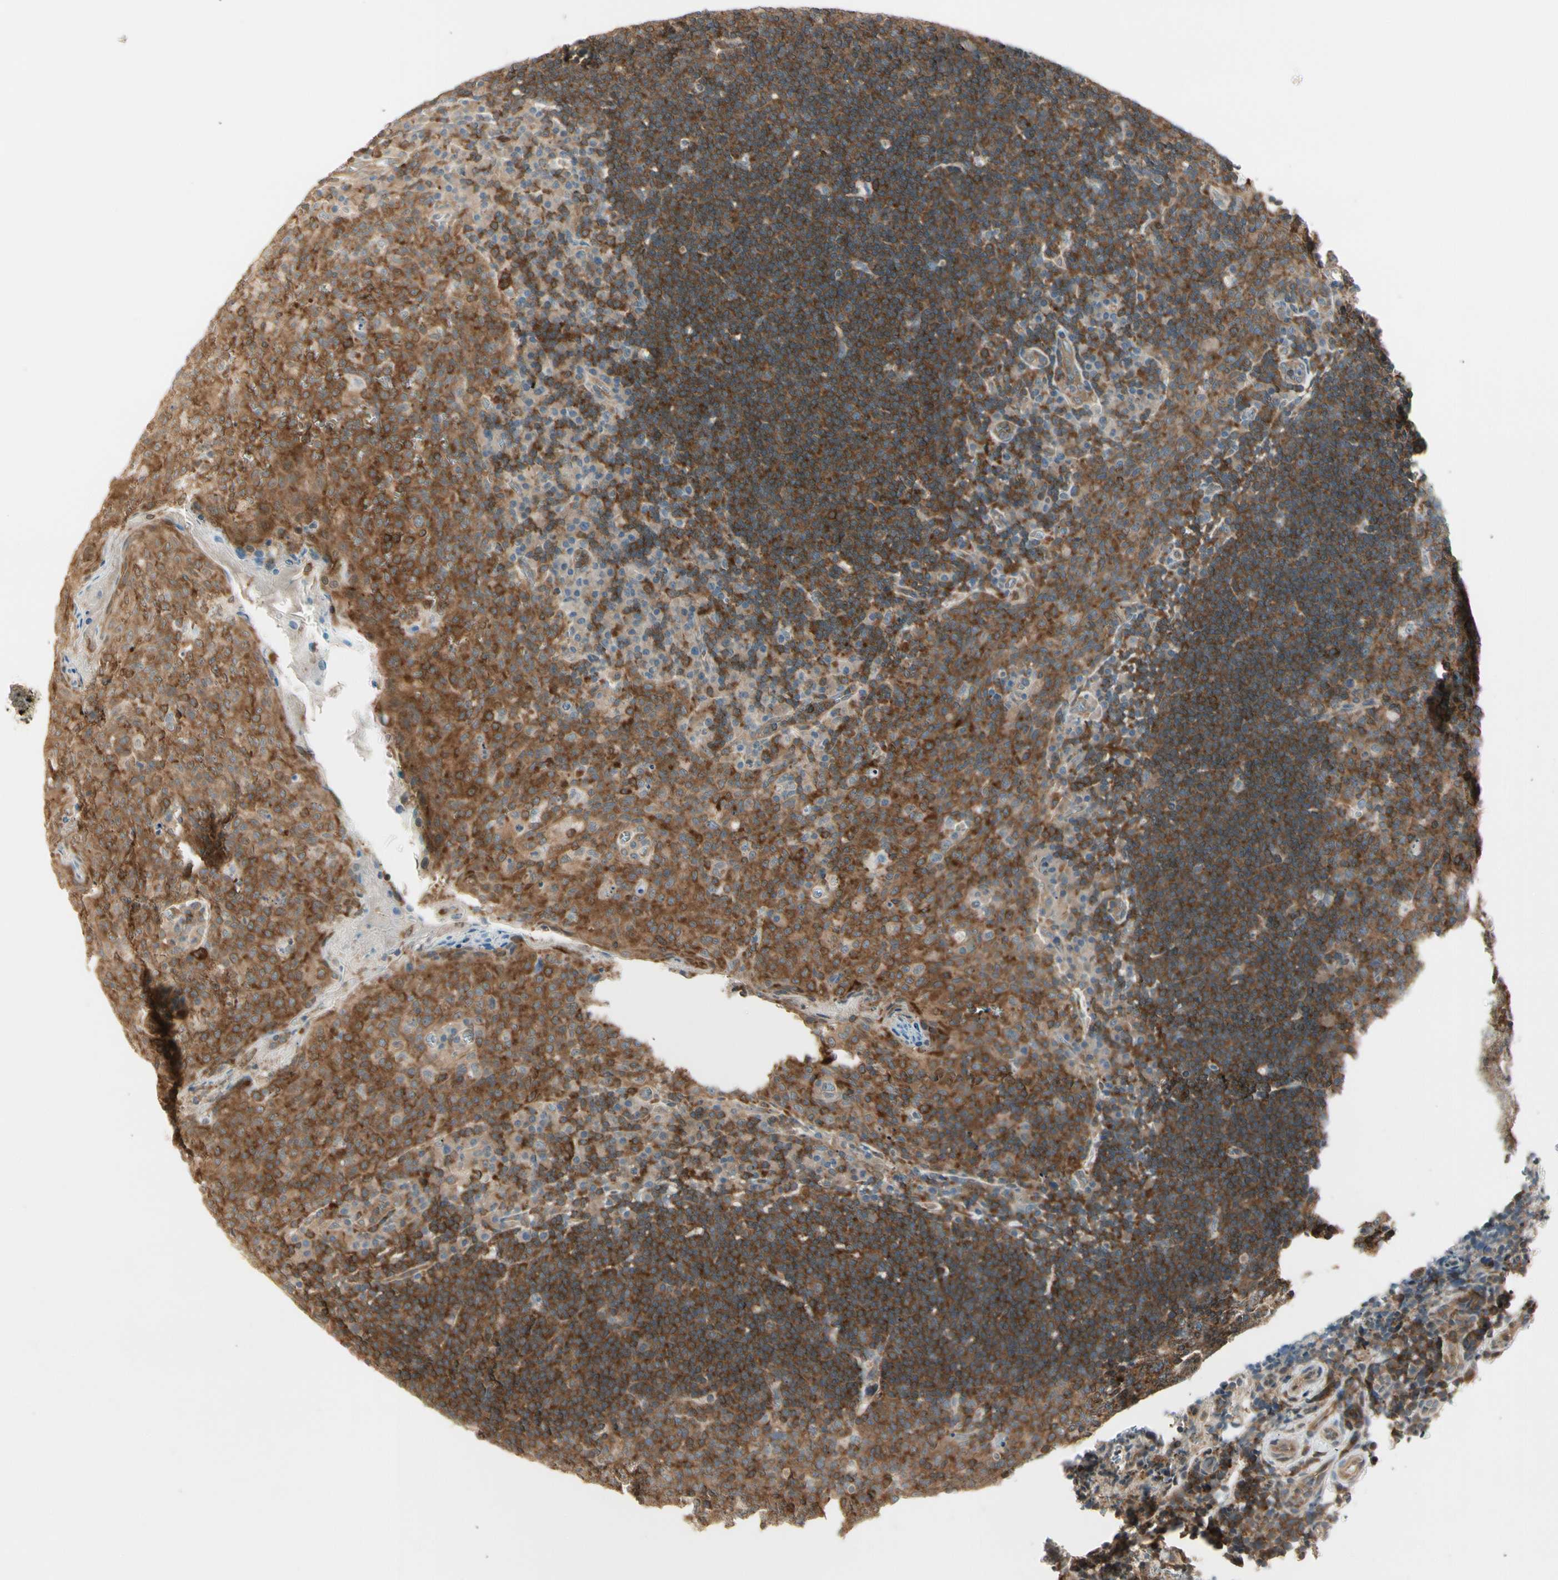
{"staining": {"intensity": "strong", "quantity": ">75%", "location": "cytoplasmic/membranous"}, "tissue": "tonsil", "cell_type": "Germinal center cells", "image_type": "normal", "snomed": [{"axis": "morphology", "description": "Normal tissue, NOS"}, {"axis": "topography", "description": "Tonsil"}], "caption": "Immunohistochemical staining of benign human tonsil reveals high levels of strong cytoplasmic/membranous staining in about >75% of germinal center cells. (DAB (3,3'-diaminobenzidine) = brown stain, brightfield microscopy at high magnification).", "gene": "OXSR1", "patient": {"sex": "male", "age": 17}}